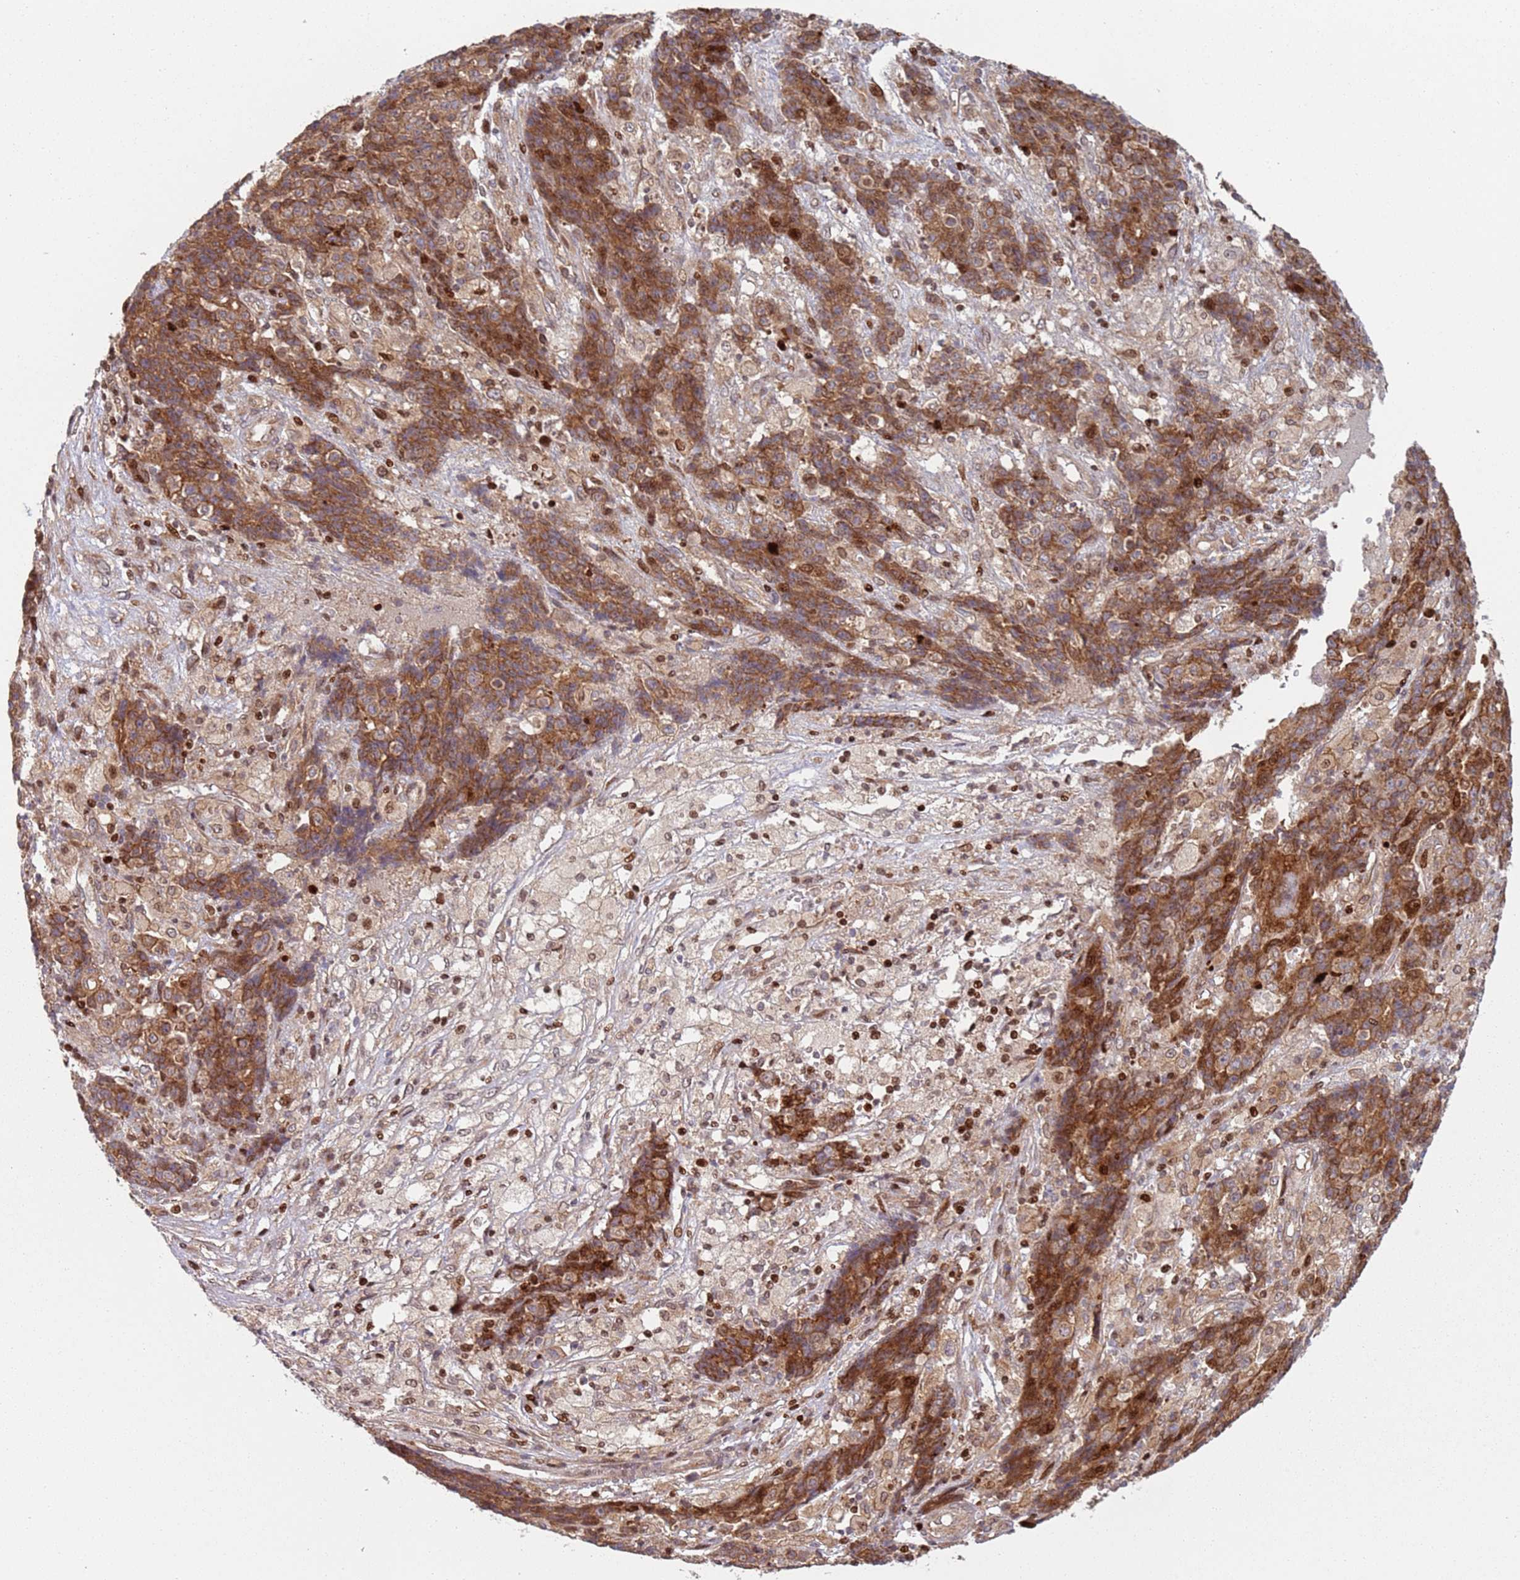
{"staining": {"intensity": "strong", "quantity": ">75%", "location": "cytoplasmic/membranous,nuclear"}, "tissue": "ovarian cancer", "cell_type": "Tumor cells", "image_type": "cancer", "snomed": [{"axis": "morphology", "description": "Carcinoma, endometroid"}, {"axis": "topography", "description": "Ovary"}], "caption": "Human ovarian cancer (endometroid carcinoma) stained for a protein (brown) demonstrates strong cytoplasmic/membranous and nuclear positive expression in approximately >75% of tumor cells.", "gene": "HNRNPLL", "patient": {"sex": "female", "age": 42}}